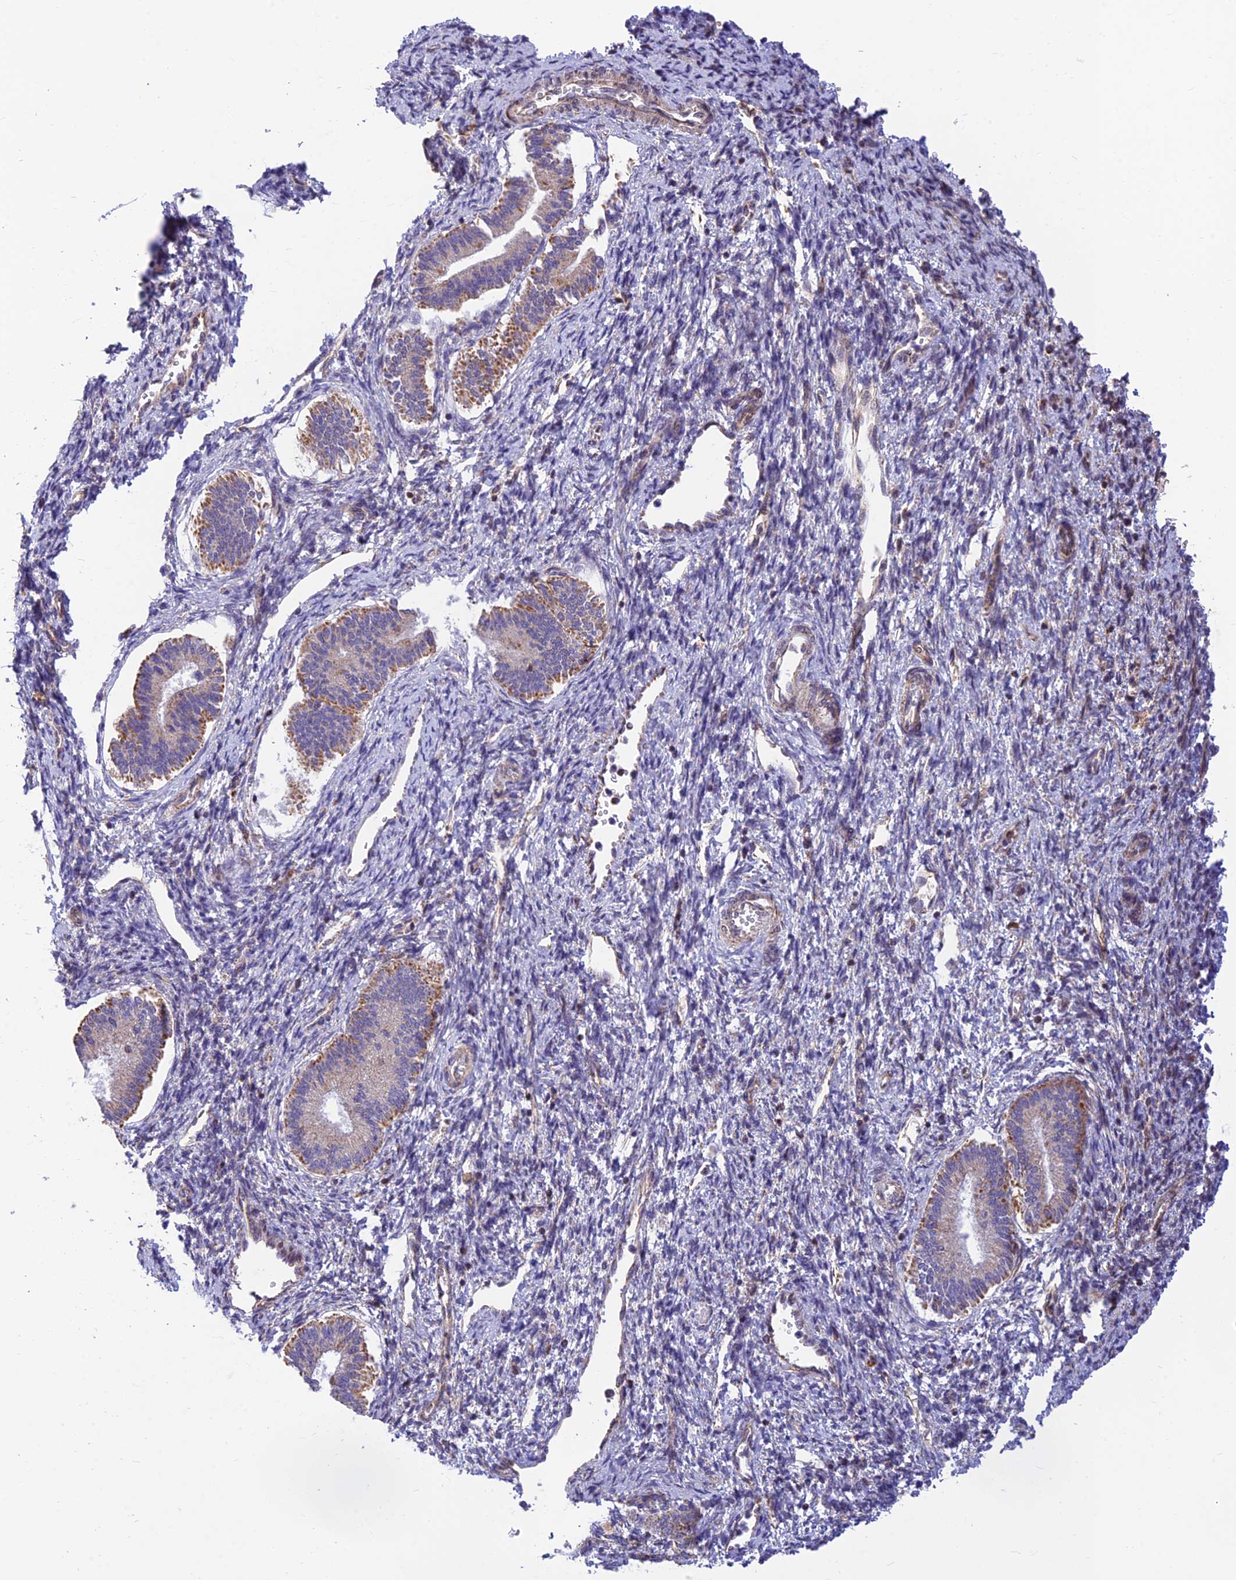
{"staining": {"intensity": "negative", "quantity": "none", "location": "none"}, "tissue": "endometrium", "cell_type": "Cells in endometrial stroma", "image_type": "normal", "snomed": [{"axis": "morphology", "description": "Normal tissue, NOS"}, {"axis": "topography", "description": "Endometrium"}], "caption": "Immunohistochemistry (IHC) image of benign human endometrium stained for a protein (brown), which reveals no staining in cells in endometrial stroma.", "gene": "LYSMD2", "patient": {"sex": "female", "age": 25}}